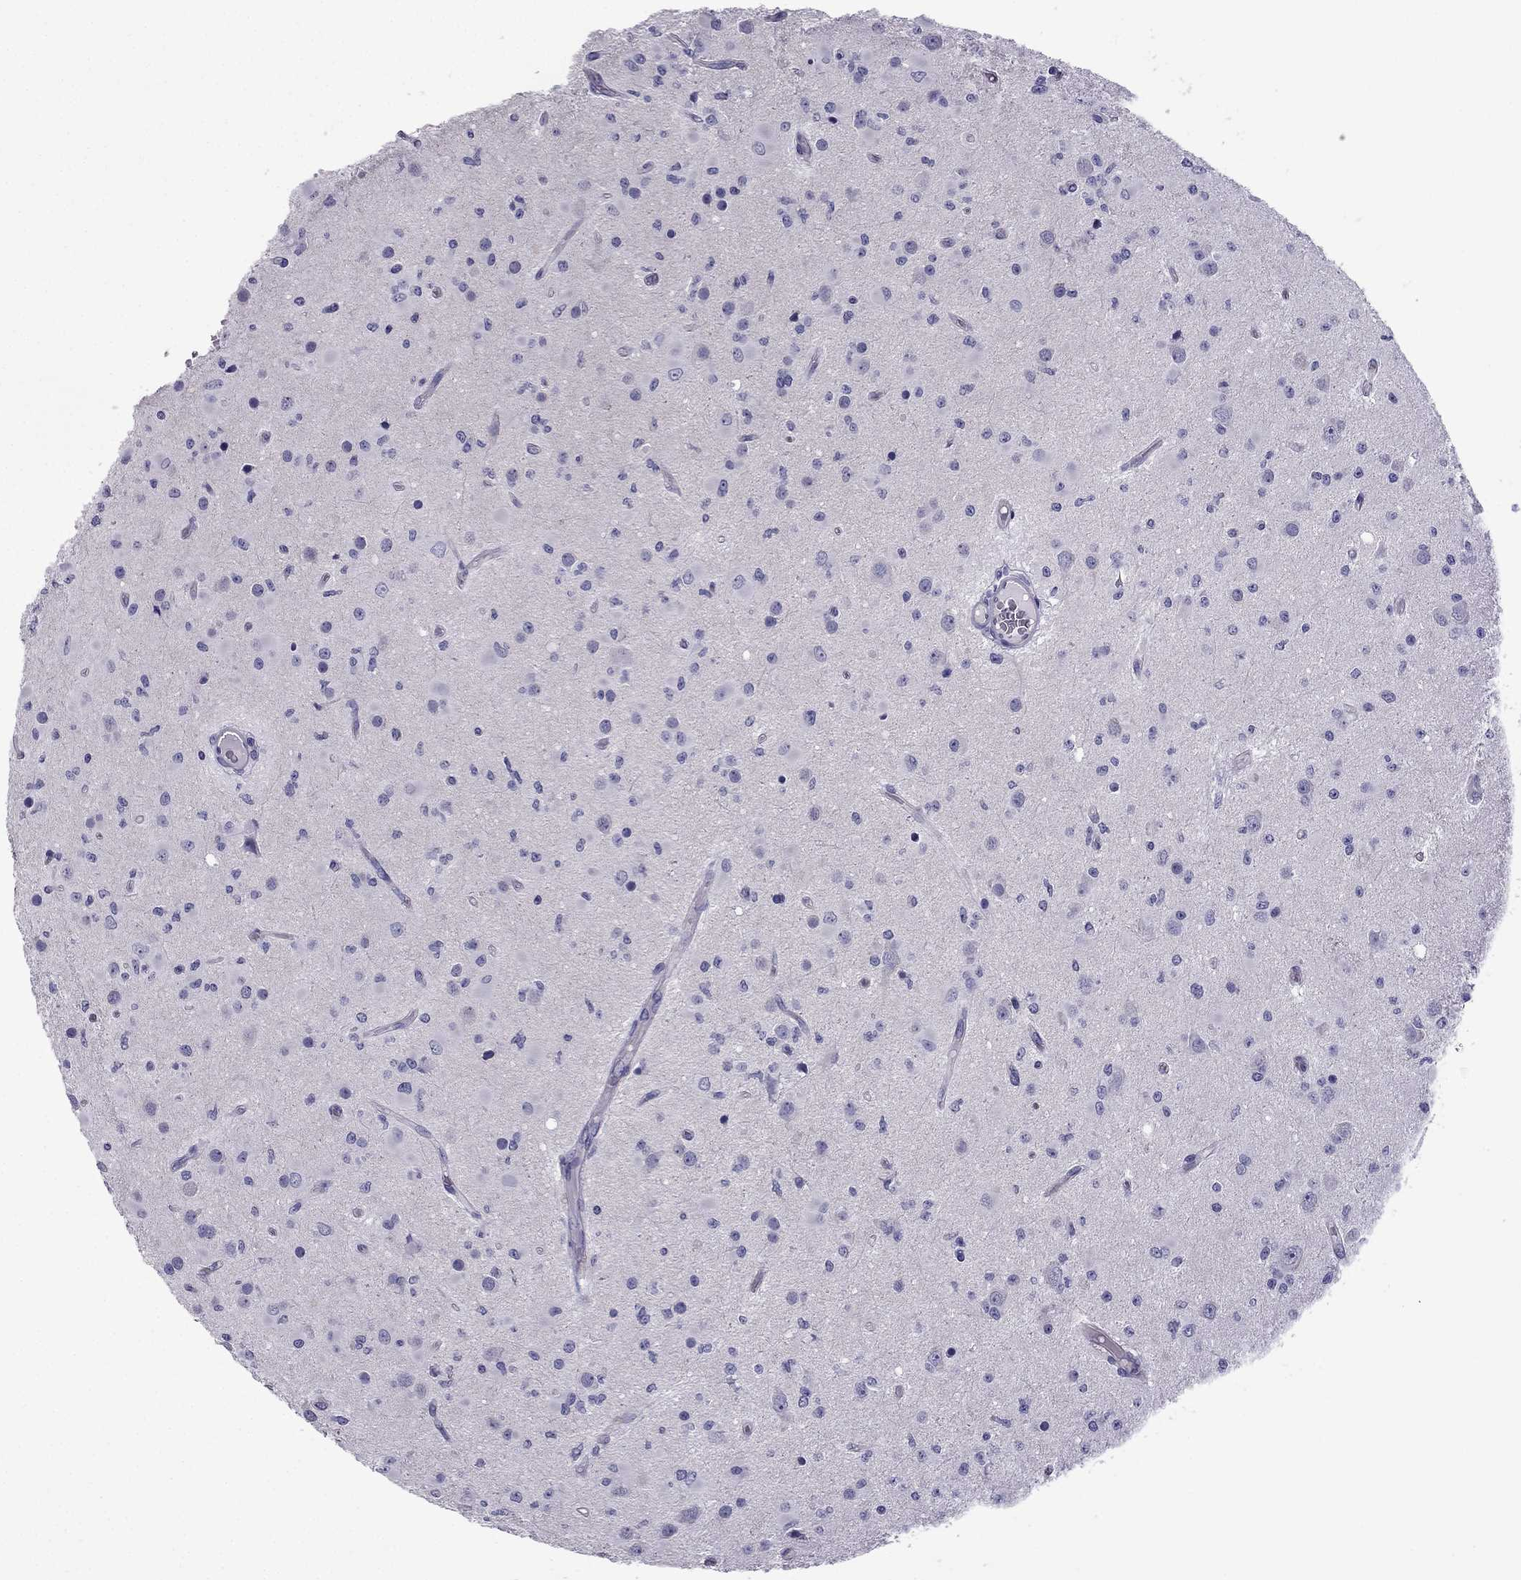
{"staining": {"intensity": "negative", "quantity": "none", "location": "none"}, "tissue": "glioma", "cell_type": "Tumor cells", "image_type": "cancer", "snomed": [{"axis": "morphology", "description": "Glioma, malignant, Low grade"}, {"axis": "topography", "description": "Brain"}], "caption": "Protein analysis of glioma exhibits no significant expression in tumor cells.", "gene": "GJA8", "patient": {"sex": "female", "age": 45}}